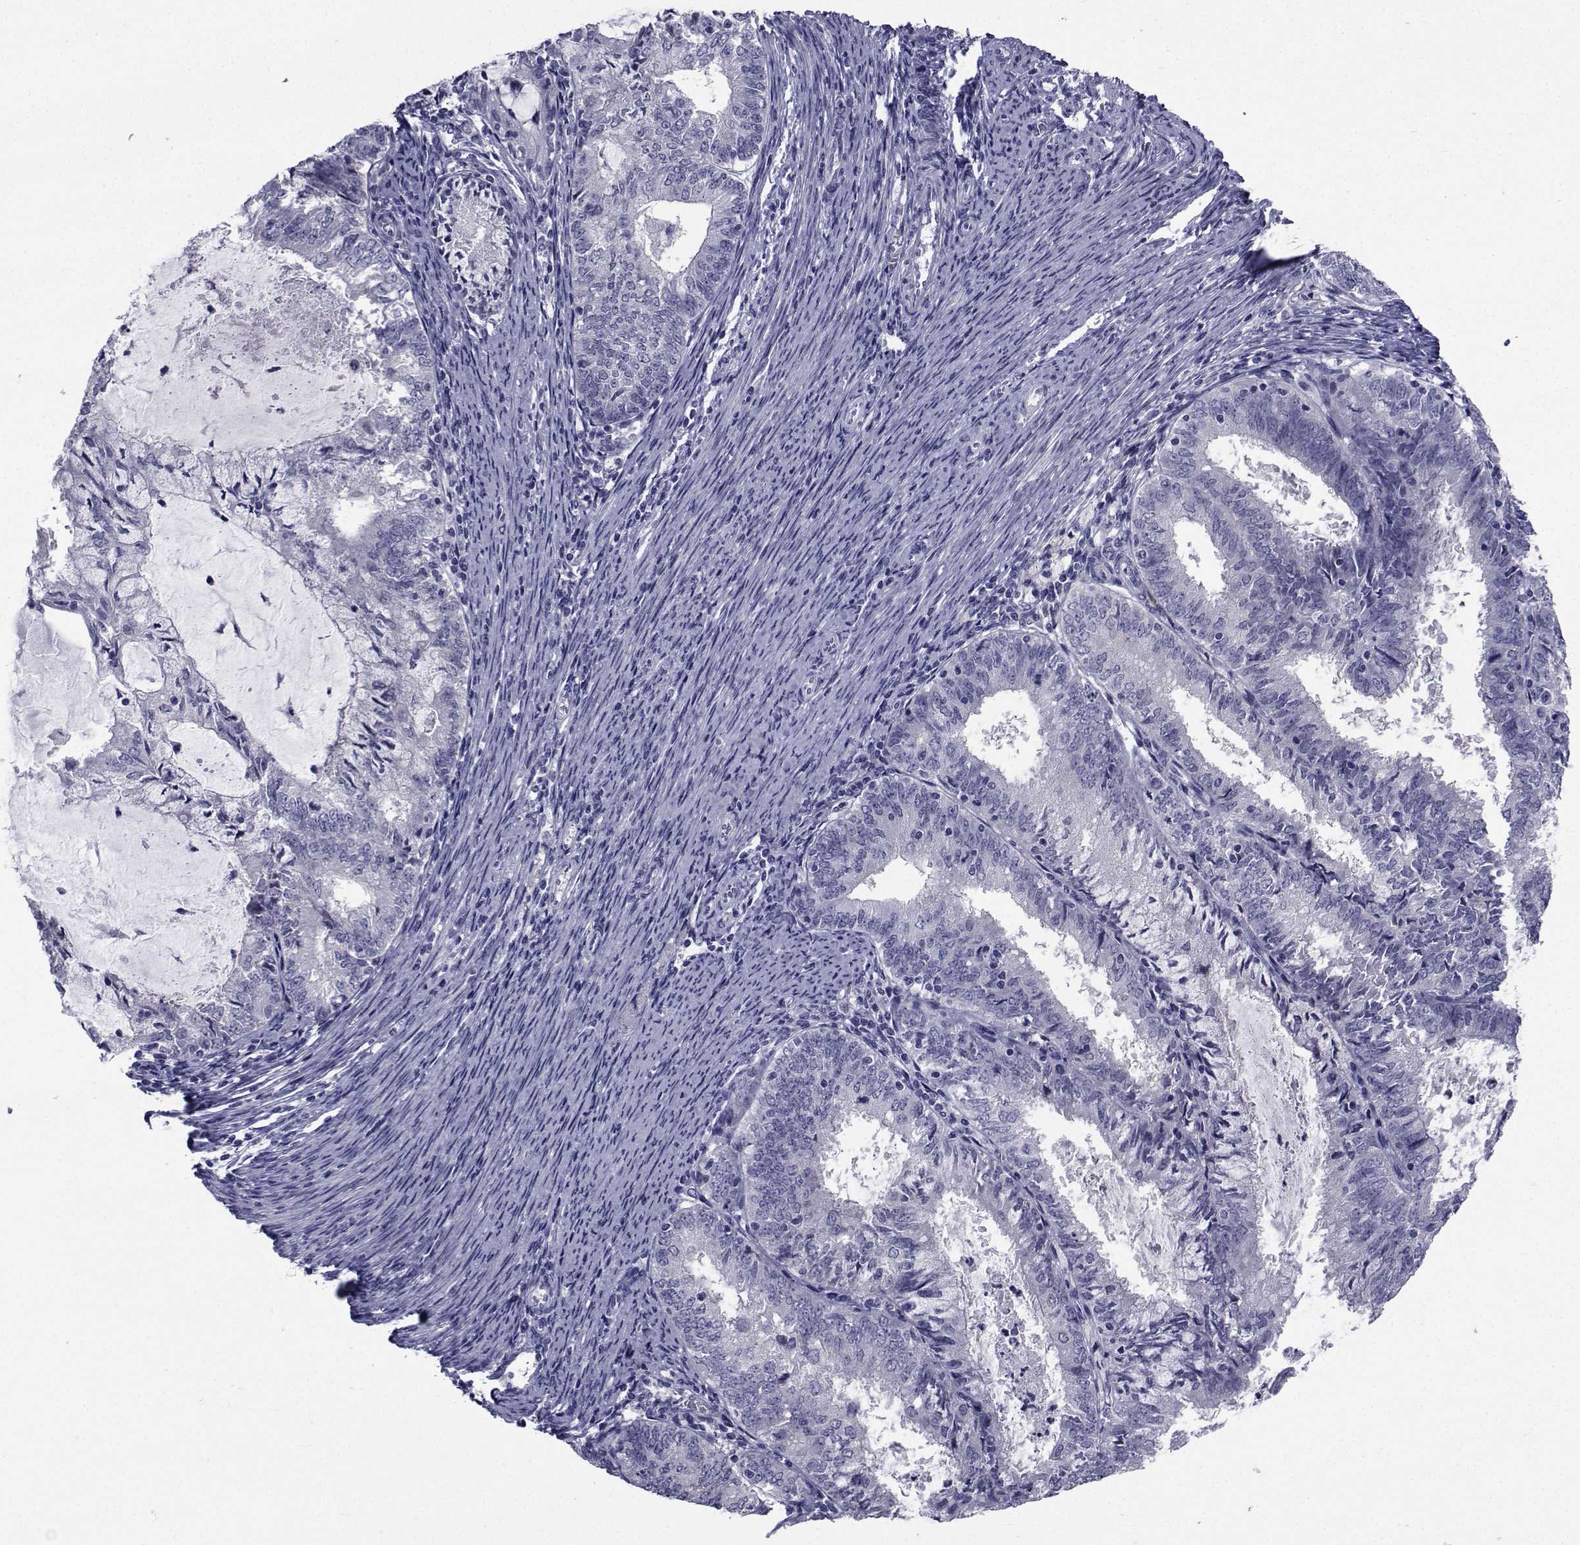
{"staining": {"intensity": "negative", "quantity": "none", "location": "none"}, "tissue": "endometrial cancer", "cell_type": "Tumor cells", "image_type": "cancer", "snomed": [{"axis": "morphology", "description": "Adenocarcinoma, NOS"}, {"axis": "topography", "description": "Endometrium"}], "caption": "IHC of human endometrial cancer (adenocarcinoma) reveals no positivity in tumor cells.", "gene": "SEMA5B", "patient": {"sex": "female", "age": 57}}